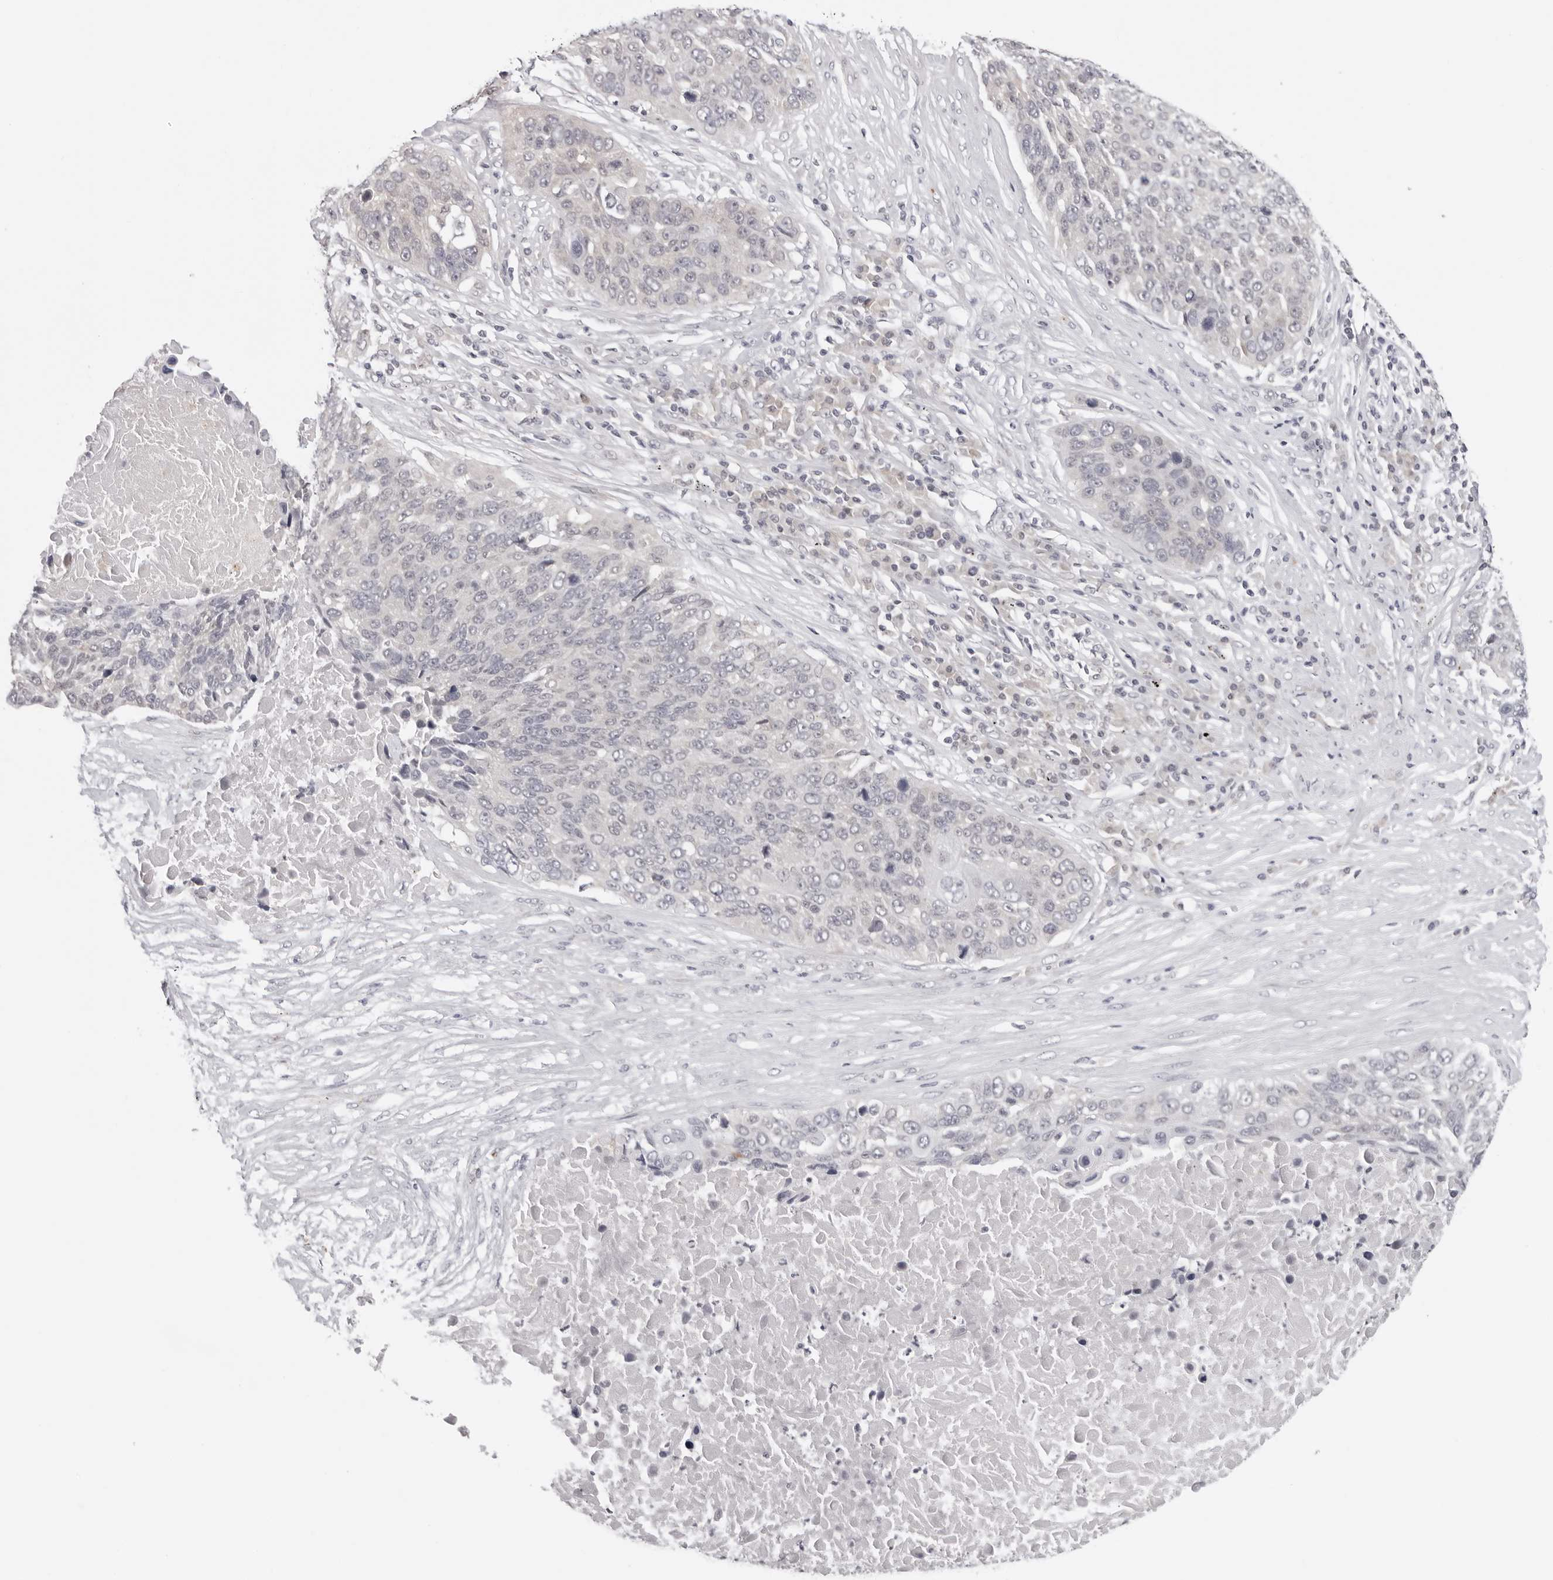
{"staining": {"intensity": "negative", "quantity": "none", "location": "none"}, "tissue": "lung cancer", "cell_type": "Tumor cells", "image_type": "cancer", "snomed": [{"axis": "morphology", "description": "Squamous cell carcinoma, NOS"}, {"axis": "topography", "description": "Lung"}], "caption": "Tumor cells are negative for protein expression in human squamous cell carcinoma (lung). The staining was performed using DAB to visualize the protein expression in brown, while the nuclei were stained in blue with hematoxylin (Magnification: 20x).", "gene": "PRUNE1", "patient": {"sex": "male", "age": 66}}